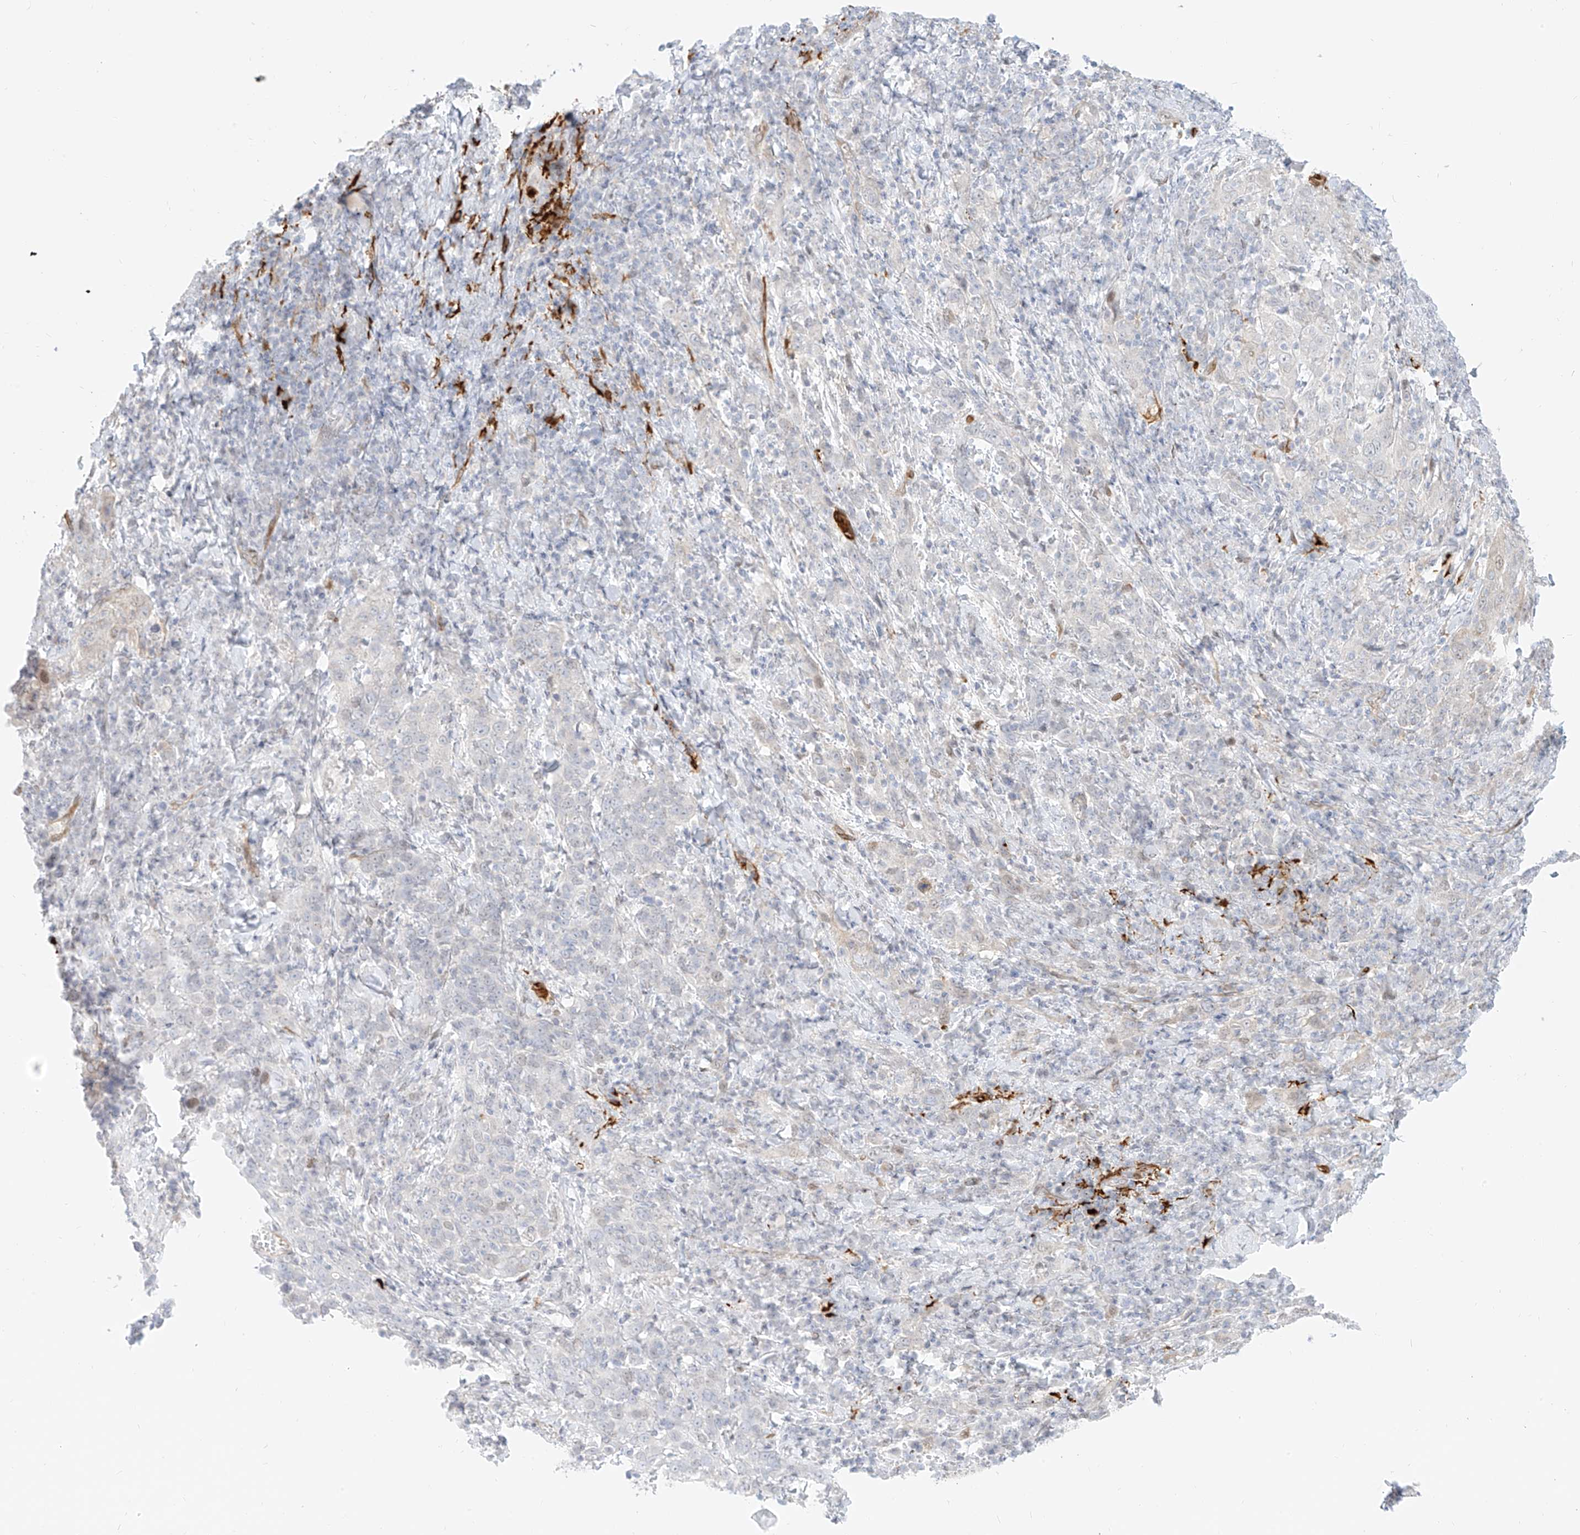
{"staining": {"intensity": "negative", "quantity": "none", "location": "none"}, "tissue": "cervical cancer", "cell_type": "Tumor cells", "image_type": "cancer", "snomed": [{"axis": "morphology", "description": "Squamous cell carcinoma, NOS"}, {"axis": "topography", "description": "Cervix"}], "caption": "A histopathology image of cervical cancer stained for a protein demonstrates no brown staining in tumor cells.", "gene": "NHSL1", "patient": {"sex": "female", "age": 46}}